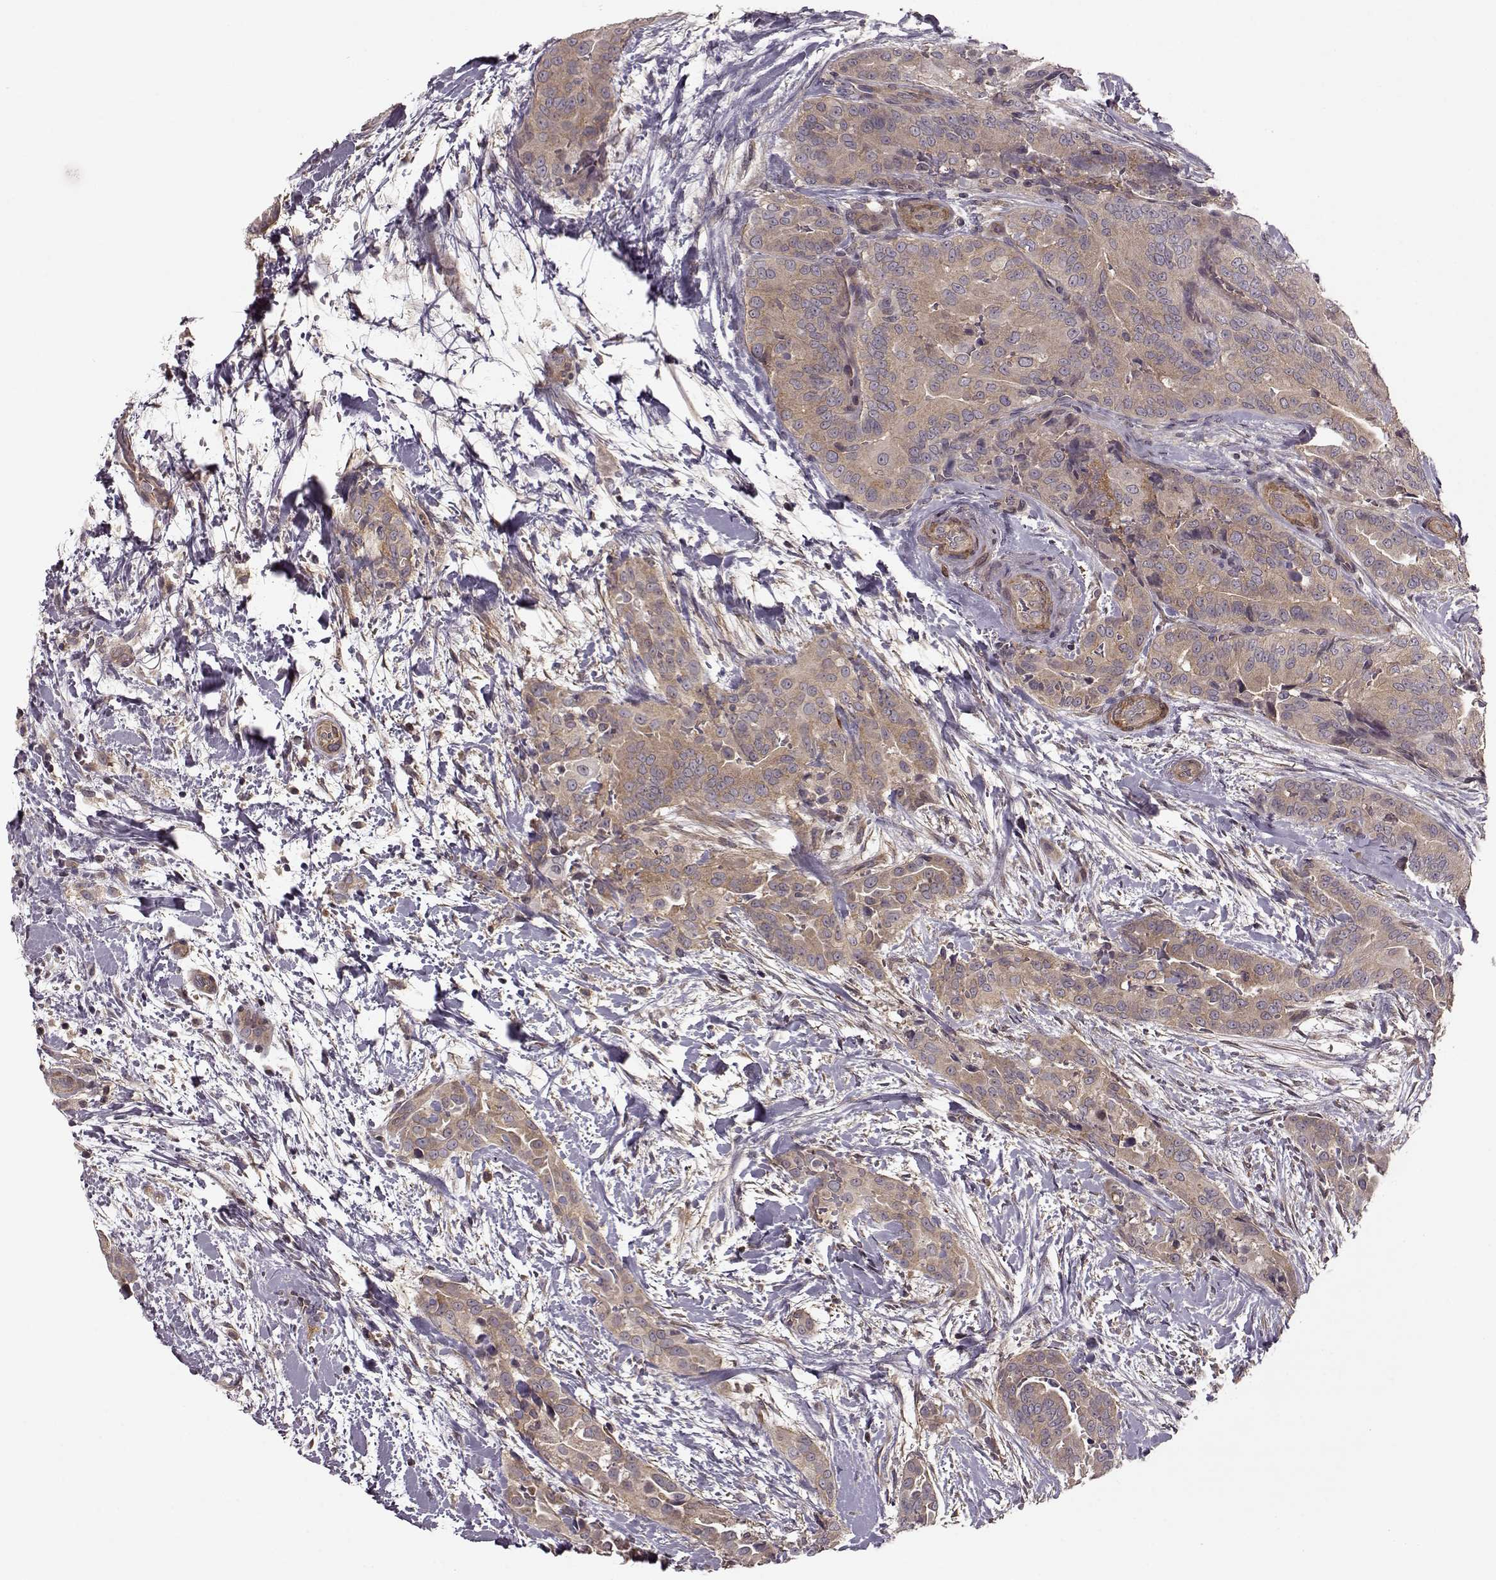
{"staining": {"intensity": "weak", "quantity": ">75%", "location": "cytoplasmic/membranous"}, "tissue": "thyroid cancer", "cell_type": "Tumor cells", "image_type": "cancer", "snomed": [{"axis": "morphology", "description": "Papillary adenocarcinoma, NOS"}, {"axis": "topography", "description": "Thyroid gland"}], "caption": "Immunohistochemistry (IHC) staining of thyroid cancer (papillary adenocarcinoma), which shows low levels of weak cytoplasmic/membranous staining in about >75% of tumor cells indicating weak cytoplasmic/membranous protein expression. The staining was performed using DAB (brown) for protein detection and nuclei were counterstained in hematoxylin (blue).", "gene": "SLAIN2", "patient": {"sex": "male", "age": 61}}